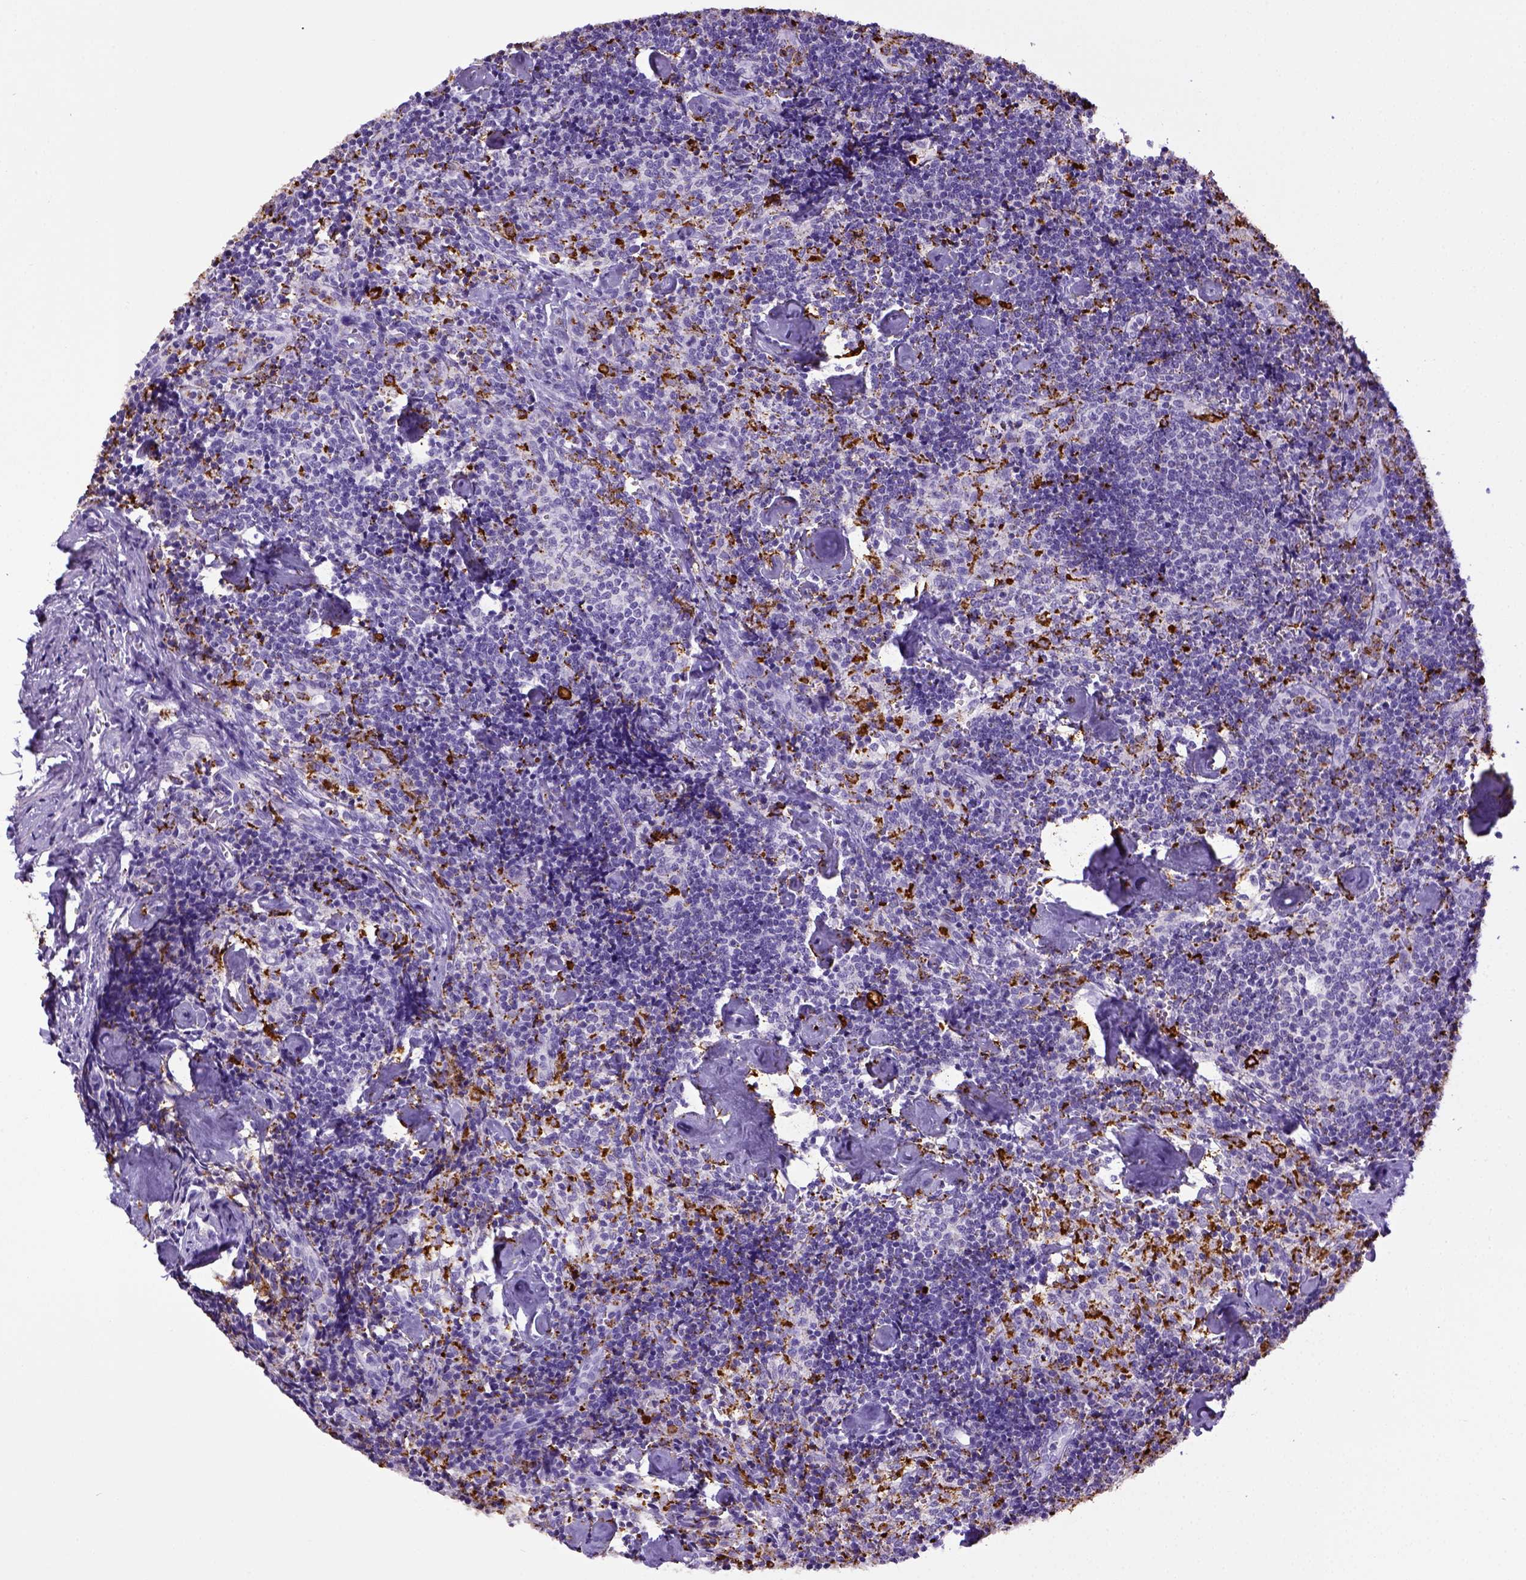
{"staining": {"intensity": "strong", "quantity": "<25%", "location": "cytoplasmic/membranous"}, "tissue": "lymph node", "cell_type": "Germinal center cells", "image_type": "normal", "snomed": [{"axis": "morphology", "description": "Normal tissue, NOS"}, {"axis": "topography", "description": "Lymph node"}], "caption": "A medium amount of strong cytoplasmic/membranous expression is seen in about <25% of germinal center cells in unremarkable lymph node.", "gene": "CD68", "patient": {"sex": "female", "age": 50}}